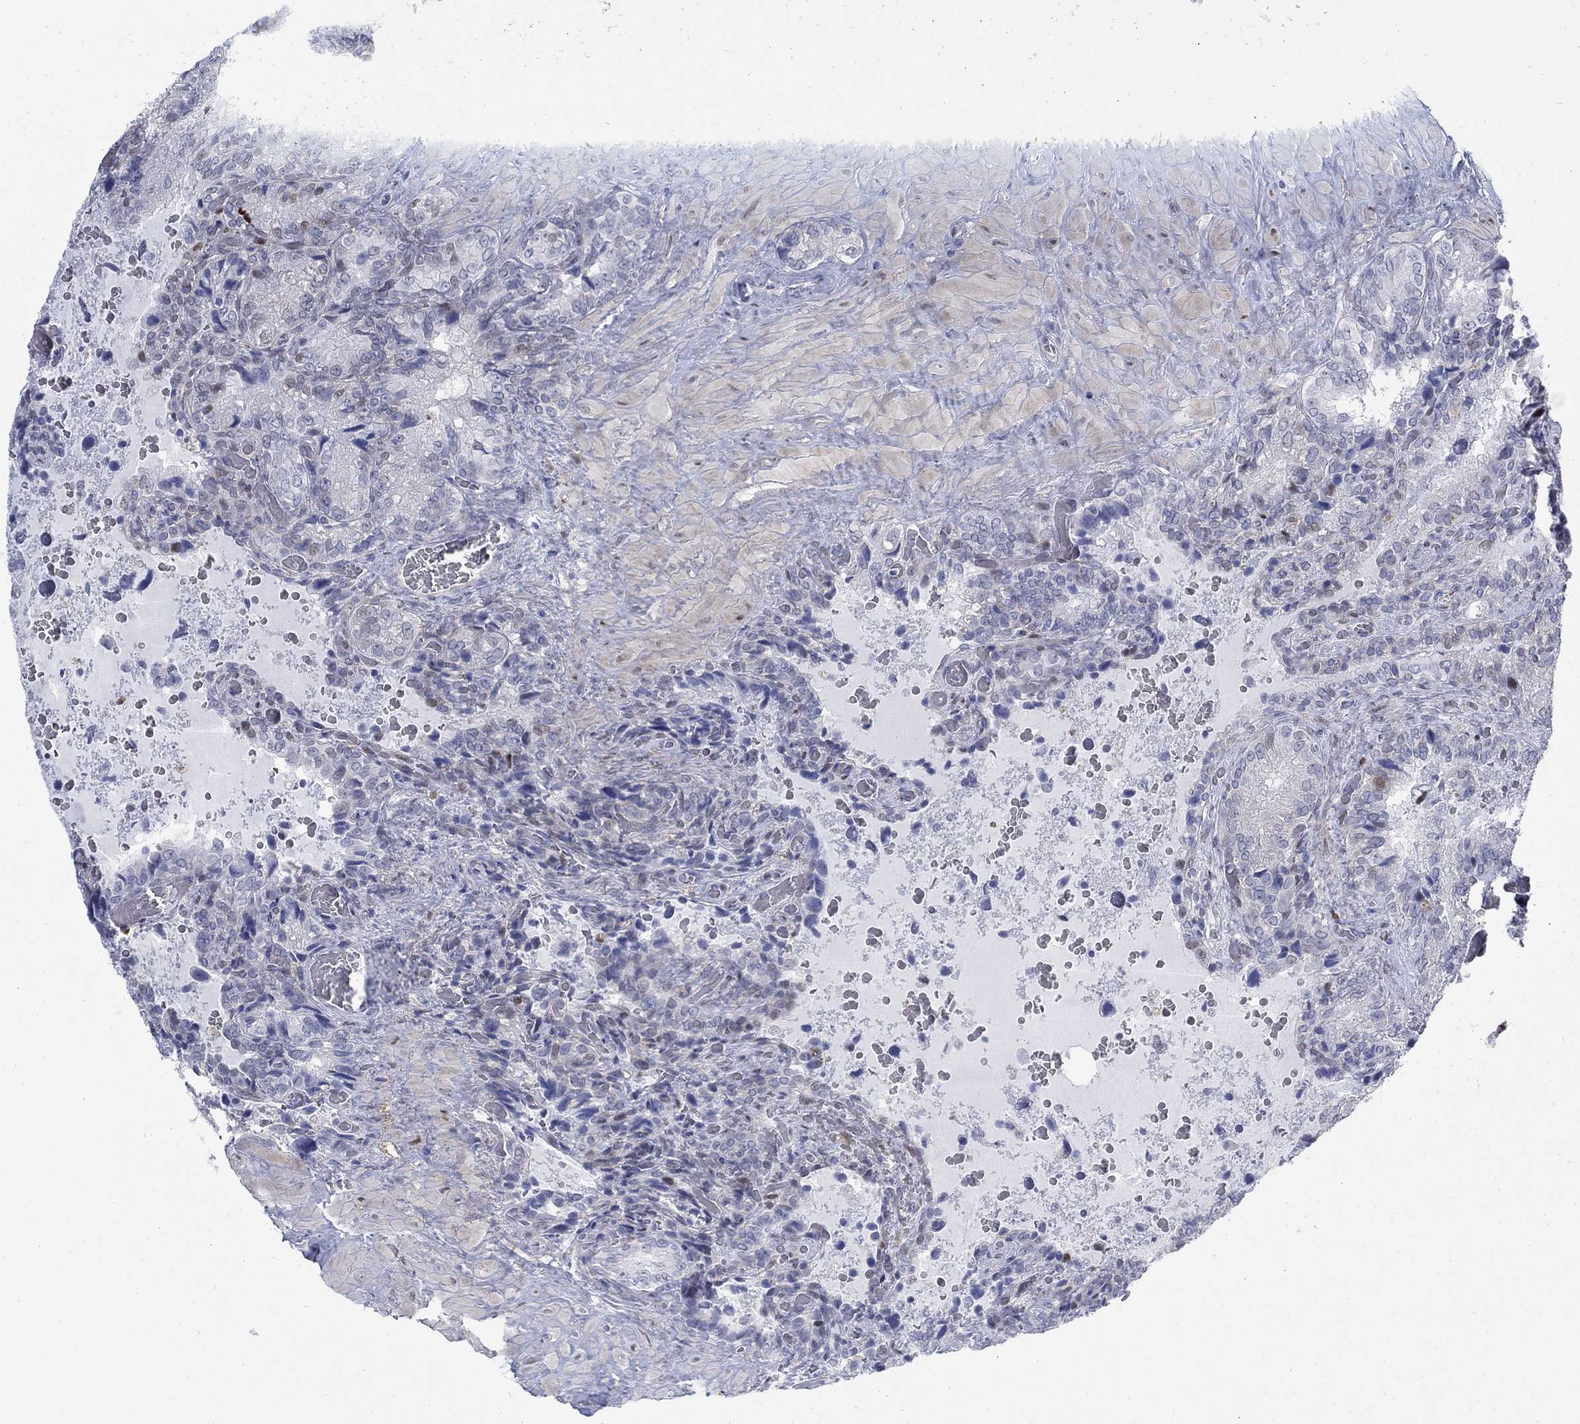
{"staining": {"intensity": "negative", "quantity": "none", "location": "none"}, "tissue": "prostate cancer", "cell_type": "Tumor cells", "image_type": "cancer", "snomed": [{"axis": "morphology", "description": "Adenocarcinoma, NOS"}, {"axis": "topography", "description": "Prostate and seminal vesicle, NOS"}], "caption": "IHC histopathology image of human prostate cancer (adenocarcinoma) stained for a protein (brown), which reveals no positivity in tumor cells. (DAB immunohistochemistry visualized using brightfield microscopy, high magnification).", "gene": "MYO3A", "patient": {"sex": "male", "age": 62}}